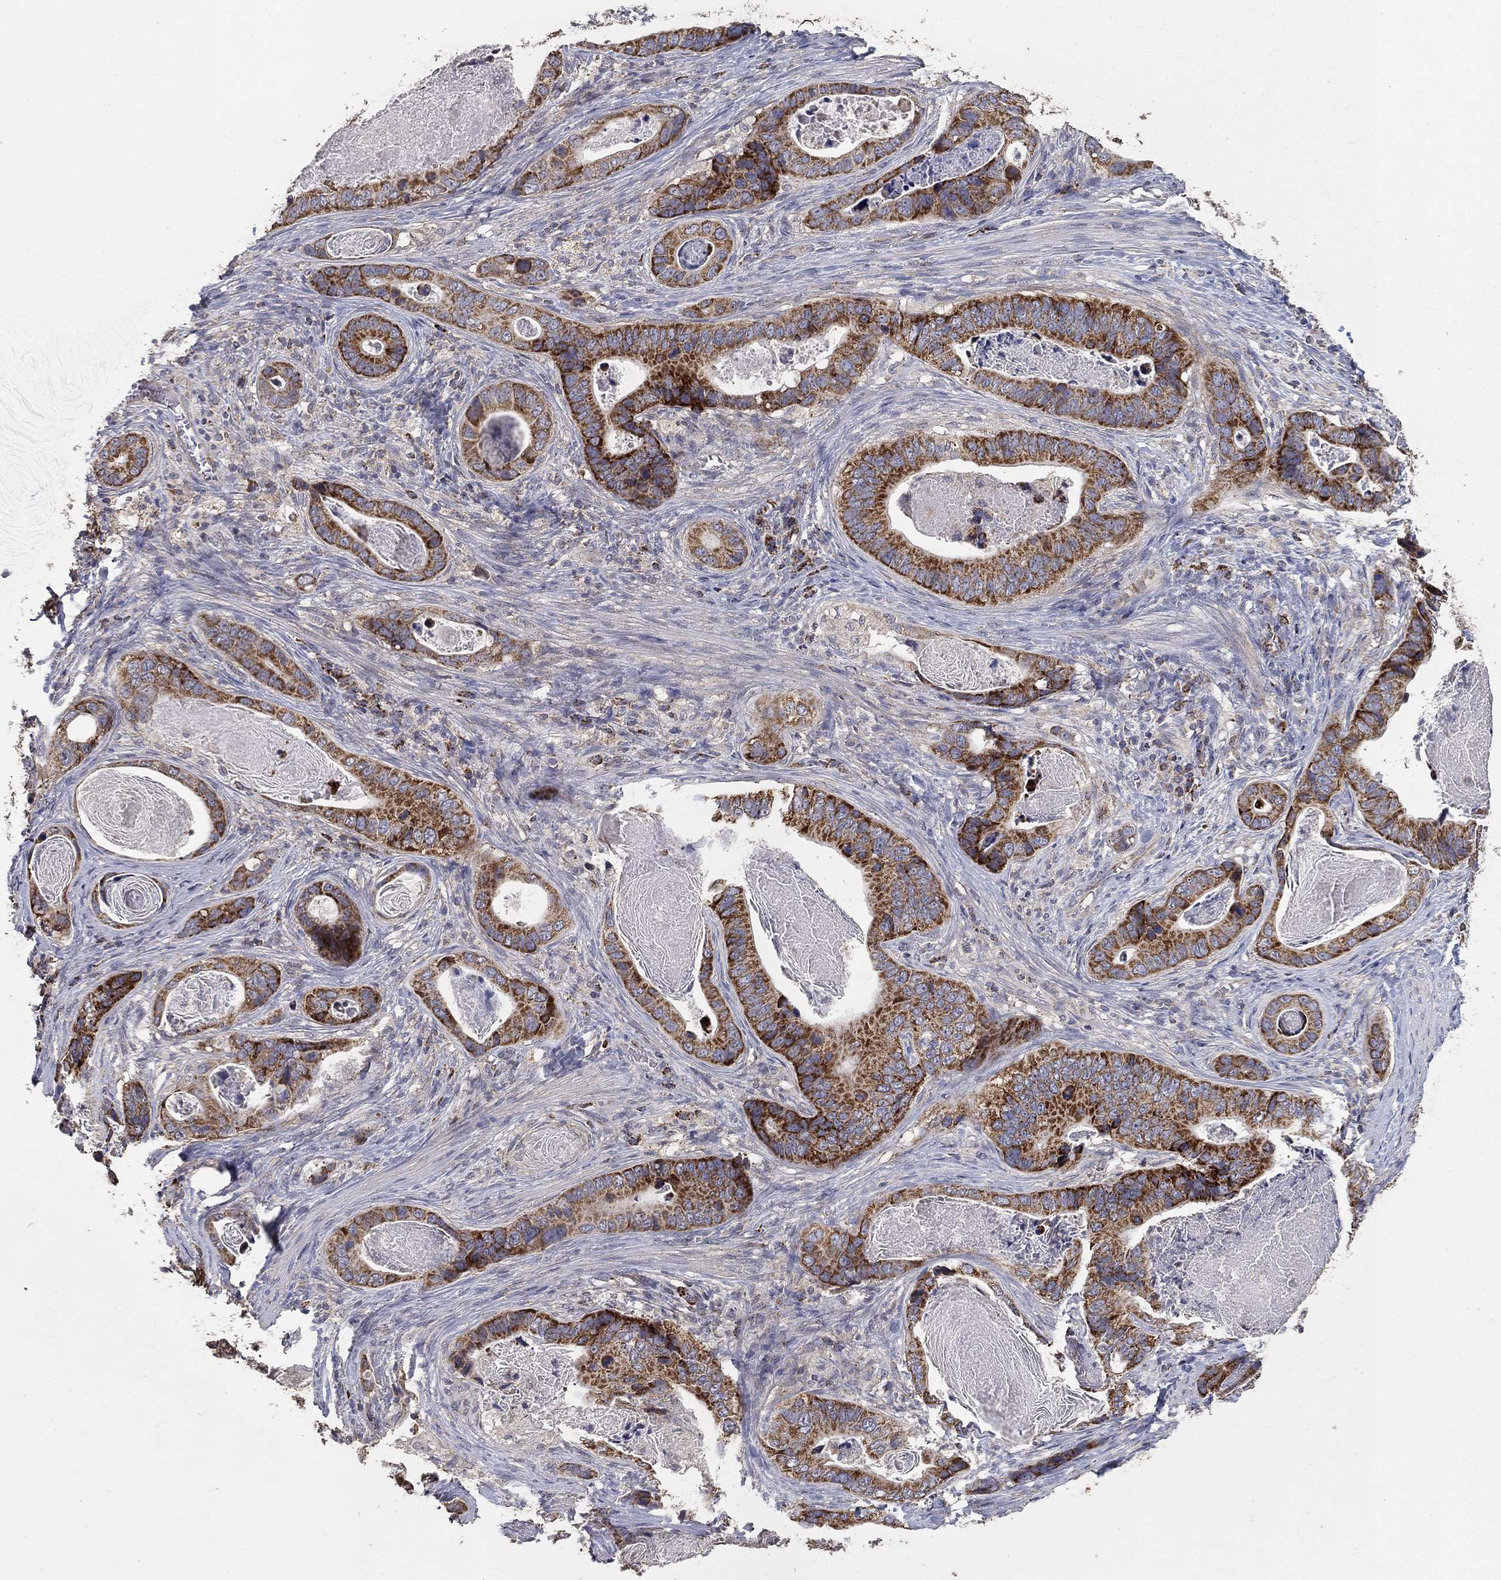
{"staining": {"intensity": "strong", "quantity": "25%-75%", "location": "cytoplasmic/membranous"}, "tissue": "stomach cancer", "cell_type": "Tumor cells", "image_type": "cancer", "snomed": [{"axis": "morphology", "description": "Adenocarcinoma, NOS"}, {"axis": "topography", "description": "Stomach"}], "caption": "Immunohistochemical staining of human stomach adenocarcinoma exhibits high levels of strong cytoplasmic/membranous expression in approximately 25%-75% of tumor cells. The staining was performed using DAB, with brown indicating positive protein expression. Nuclei are stained blue with hematoxylin.", "gene": "GPSM1", "patient": {"sex": "male", "age": 84}}